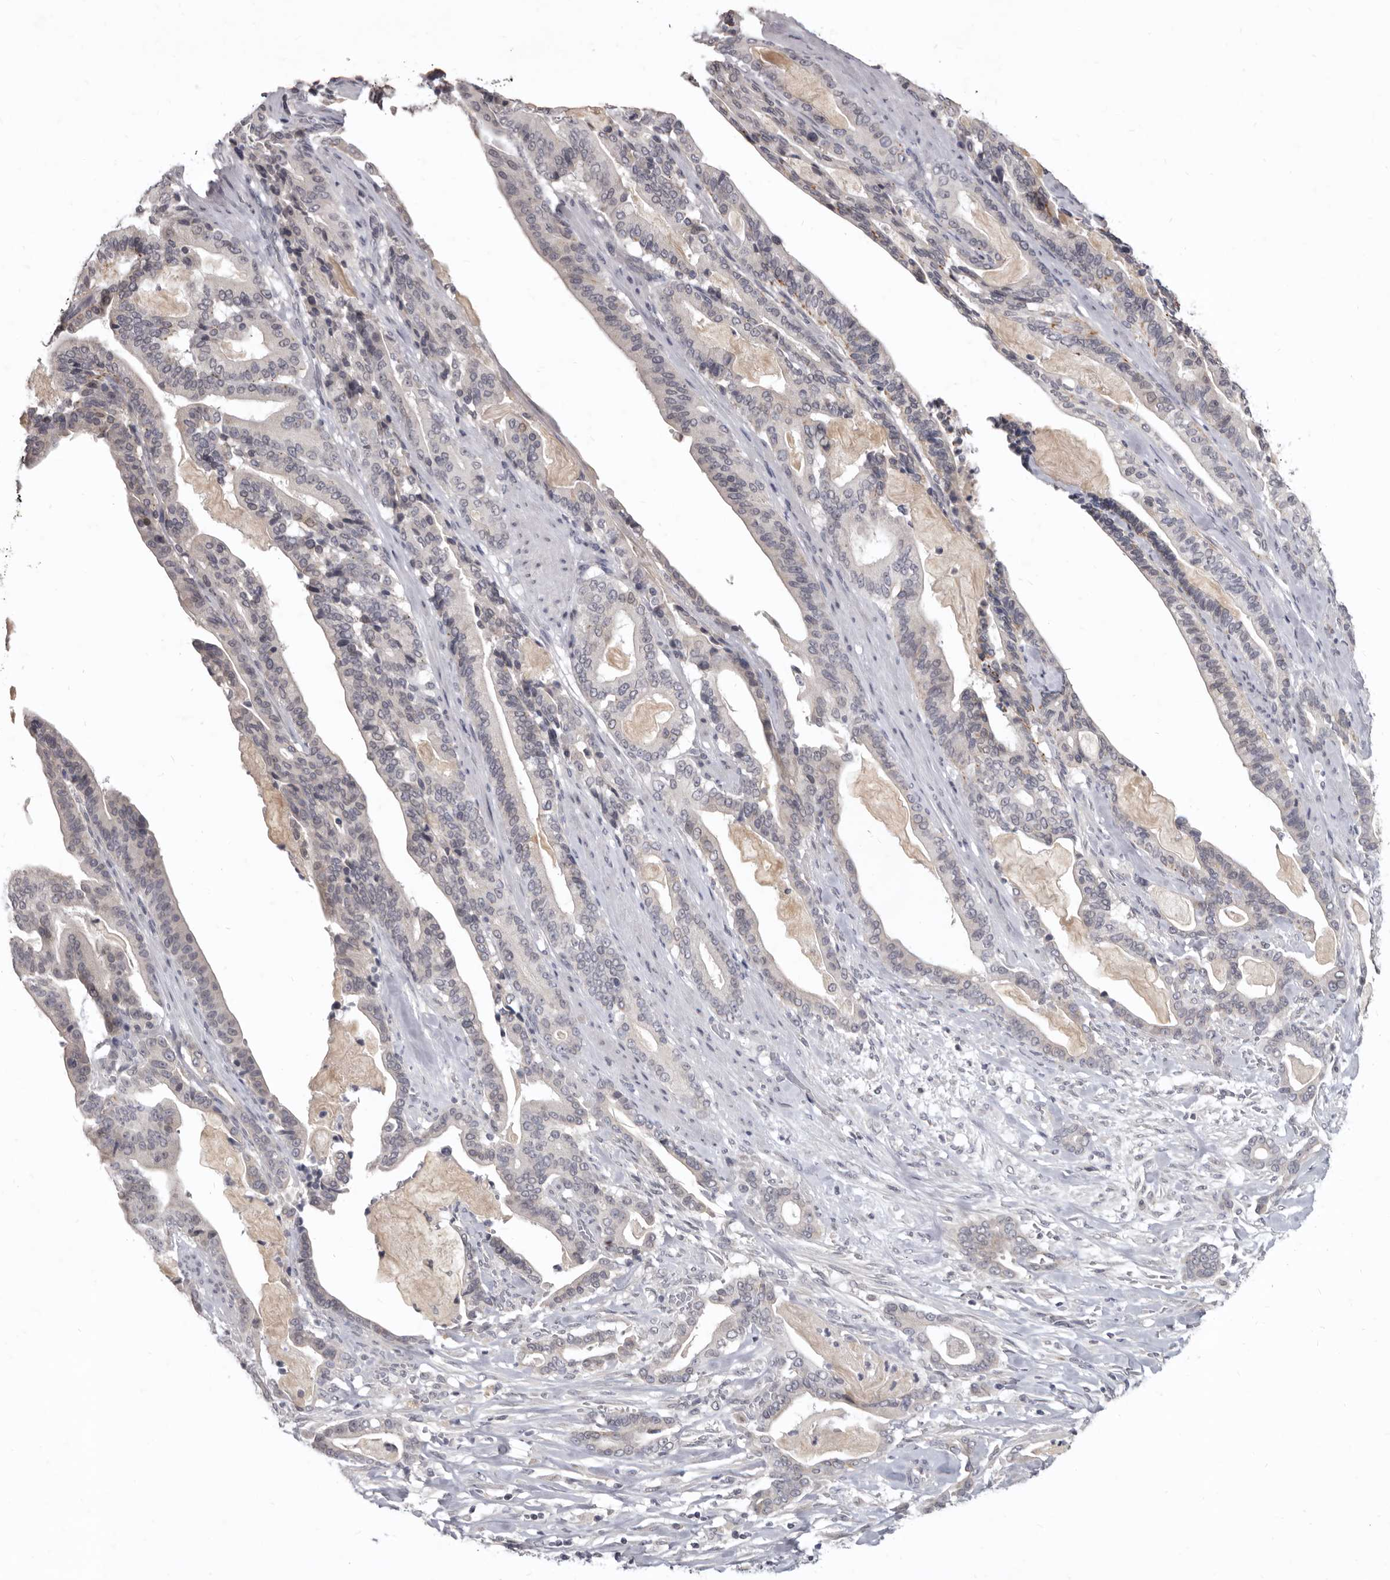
{"staining": {"intensity": "negative", "quantity": "none", "location": "none"}, "tissue": "pancreatic cancer", "cell_type": "Tumor cells", "image_type": "cancer", "snomed": [{"axis": "morphology", "description": "Adenocarcinoma, NOS"}, {"axis": "topography", "description": "Pancreas"}], "caption": "DAB immunohistochemical staining of pancreatic cancer (adenocarcinoma) displays no significant staining in tumor cells.", "gene": "SULT1E1", "patient": {"sex": "male", "age": 63}}